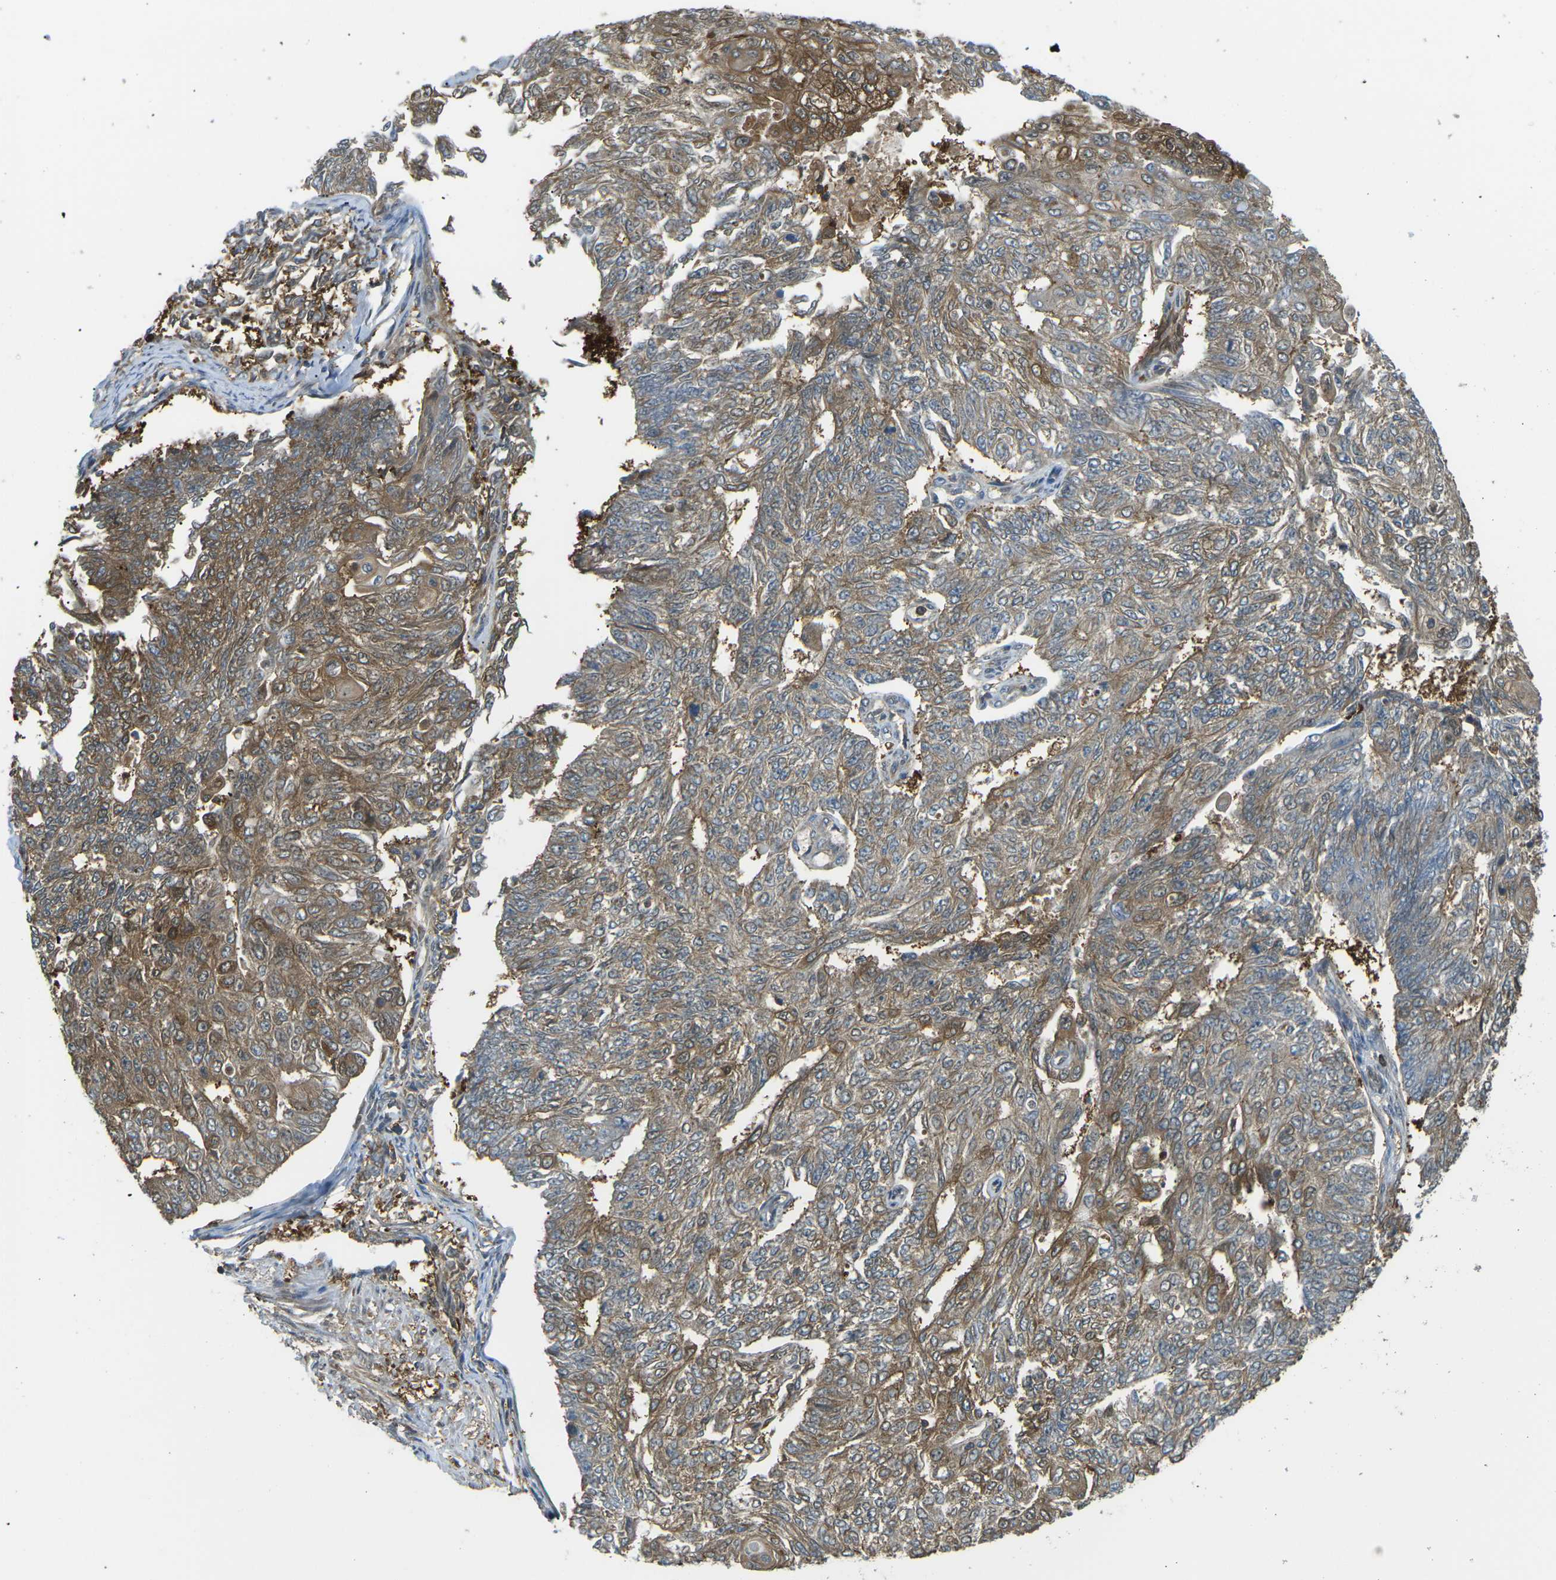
{"staining": {"intensity": "moderate", "quantity": ">75%", "location": "cytoplasmic/membranous"}, "tissue": "endometrial cancer", "cell_type": "Tumor cells", "image_type": "cancer", "snomed": [{"axis": "morphology", "description": "Adenocarcinoma, NOS"}, {"axis": "topography", "description": "Endometrium"}], "caption": "Adenocarcinoma (endometrial) stained for a protein (brown) exhibits moderate cytoplasmic/membranous positive staining in about >75% of tumor cells.", "gene": "PIEZO2", "patient": {"sex": "female", "age": 32}}